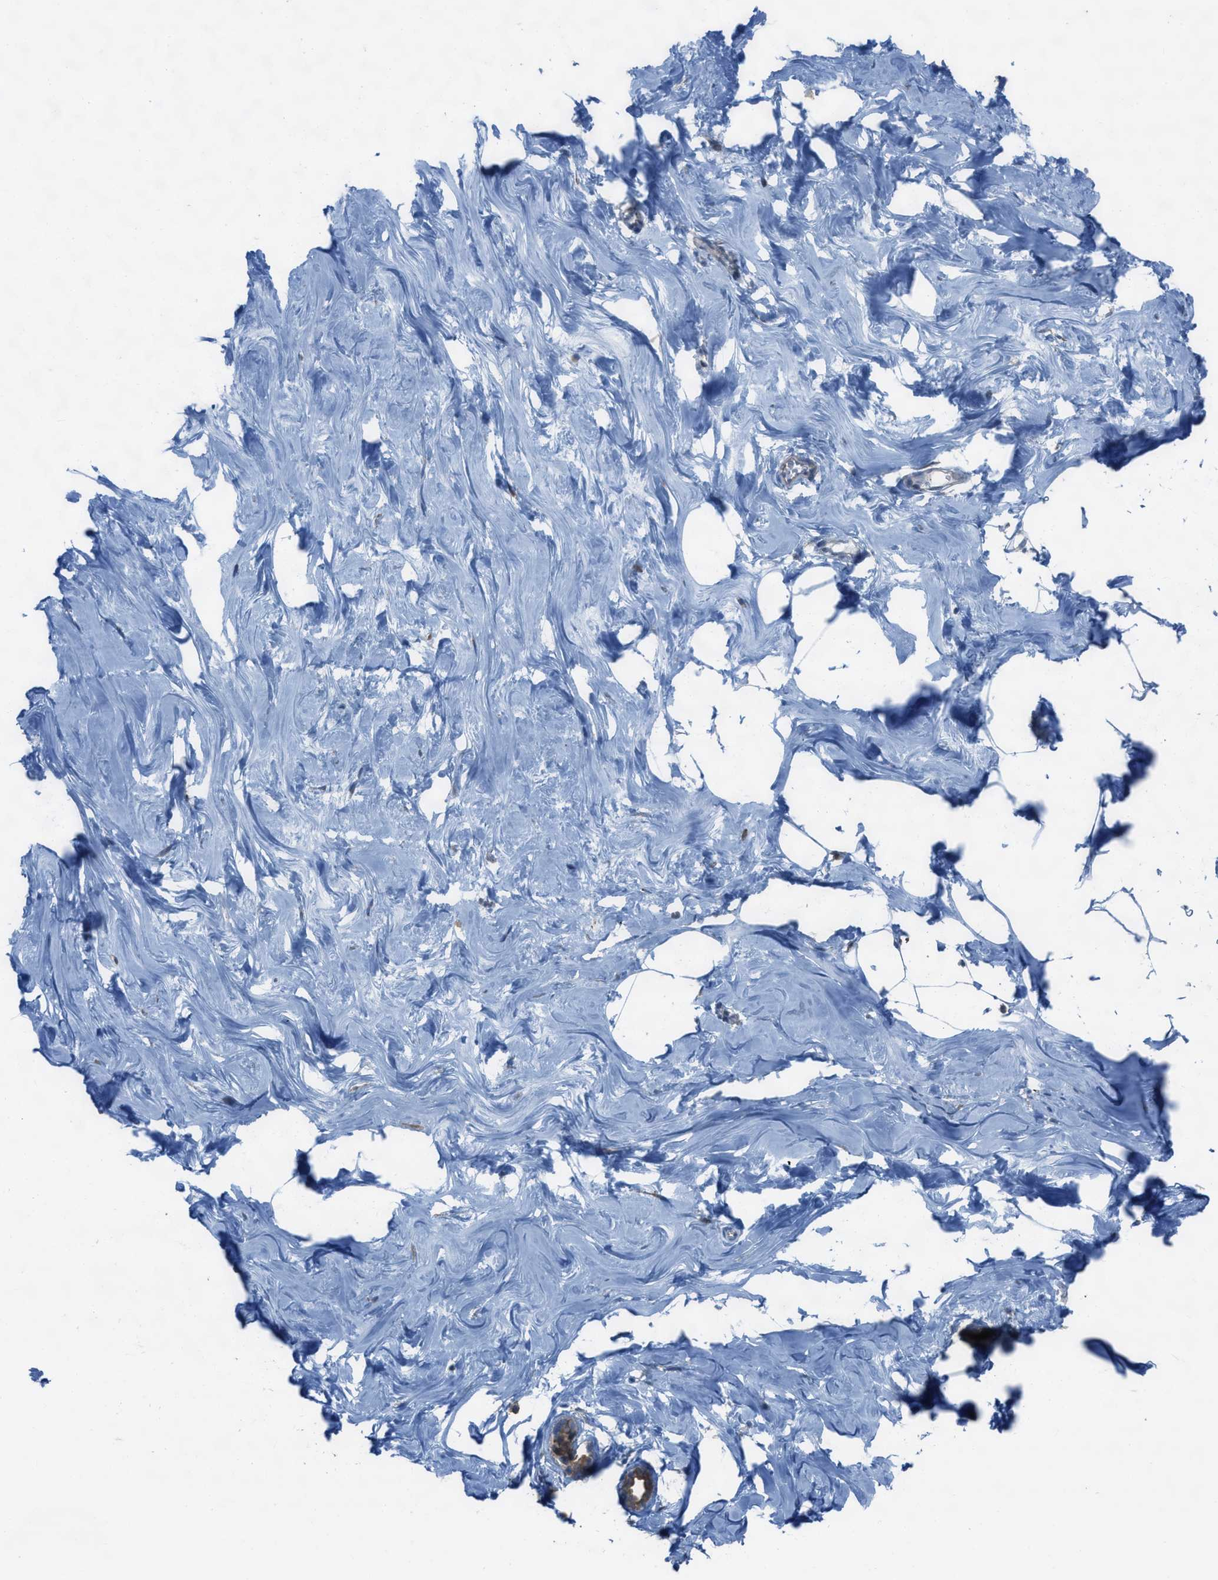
{"staining": {"intensity": "moderate", "quantity": "25%-75%", "location": "cytoplasmic/membranous"}, "tissue": "adipose tissue", "cell_type": "Adipocytes", "image_type": "normal", "snomed": [{"axis": "morphology", "description": "Normal tissue, NOS"}, {"axis": "morphology", "description": "Fibrosis, NOS"}, {"axis": "topography", "description": "Breast"}, {"axis": "topography", "description": "Adipose tissue"}], "caption": "Immunohistochemical staining of unremarkable human adipose tissue displays medium levels of moderate cytoplasmic/membranous positivity in about 25%-75% of adipocytes.", "gene": "PLAA", "patient": {"sex": "female", "age": 39}}